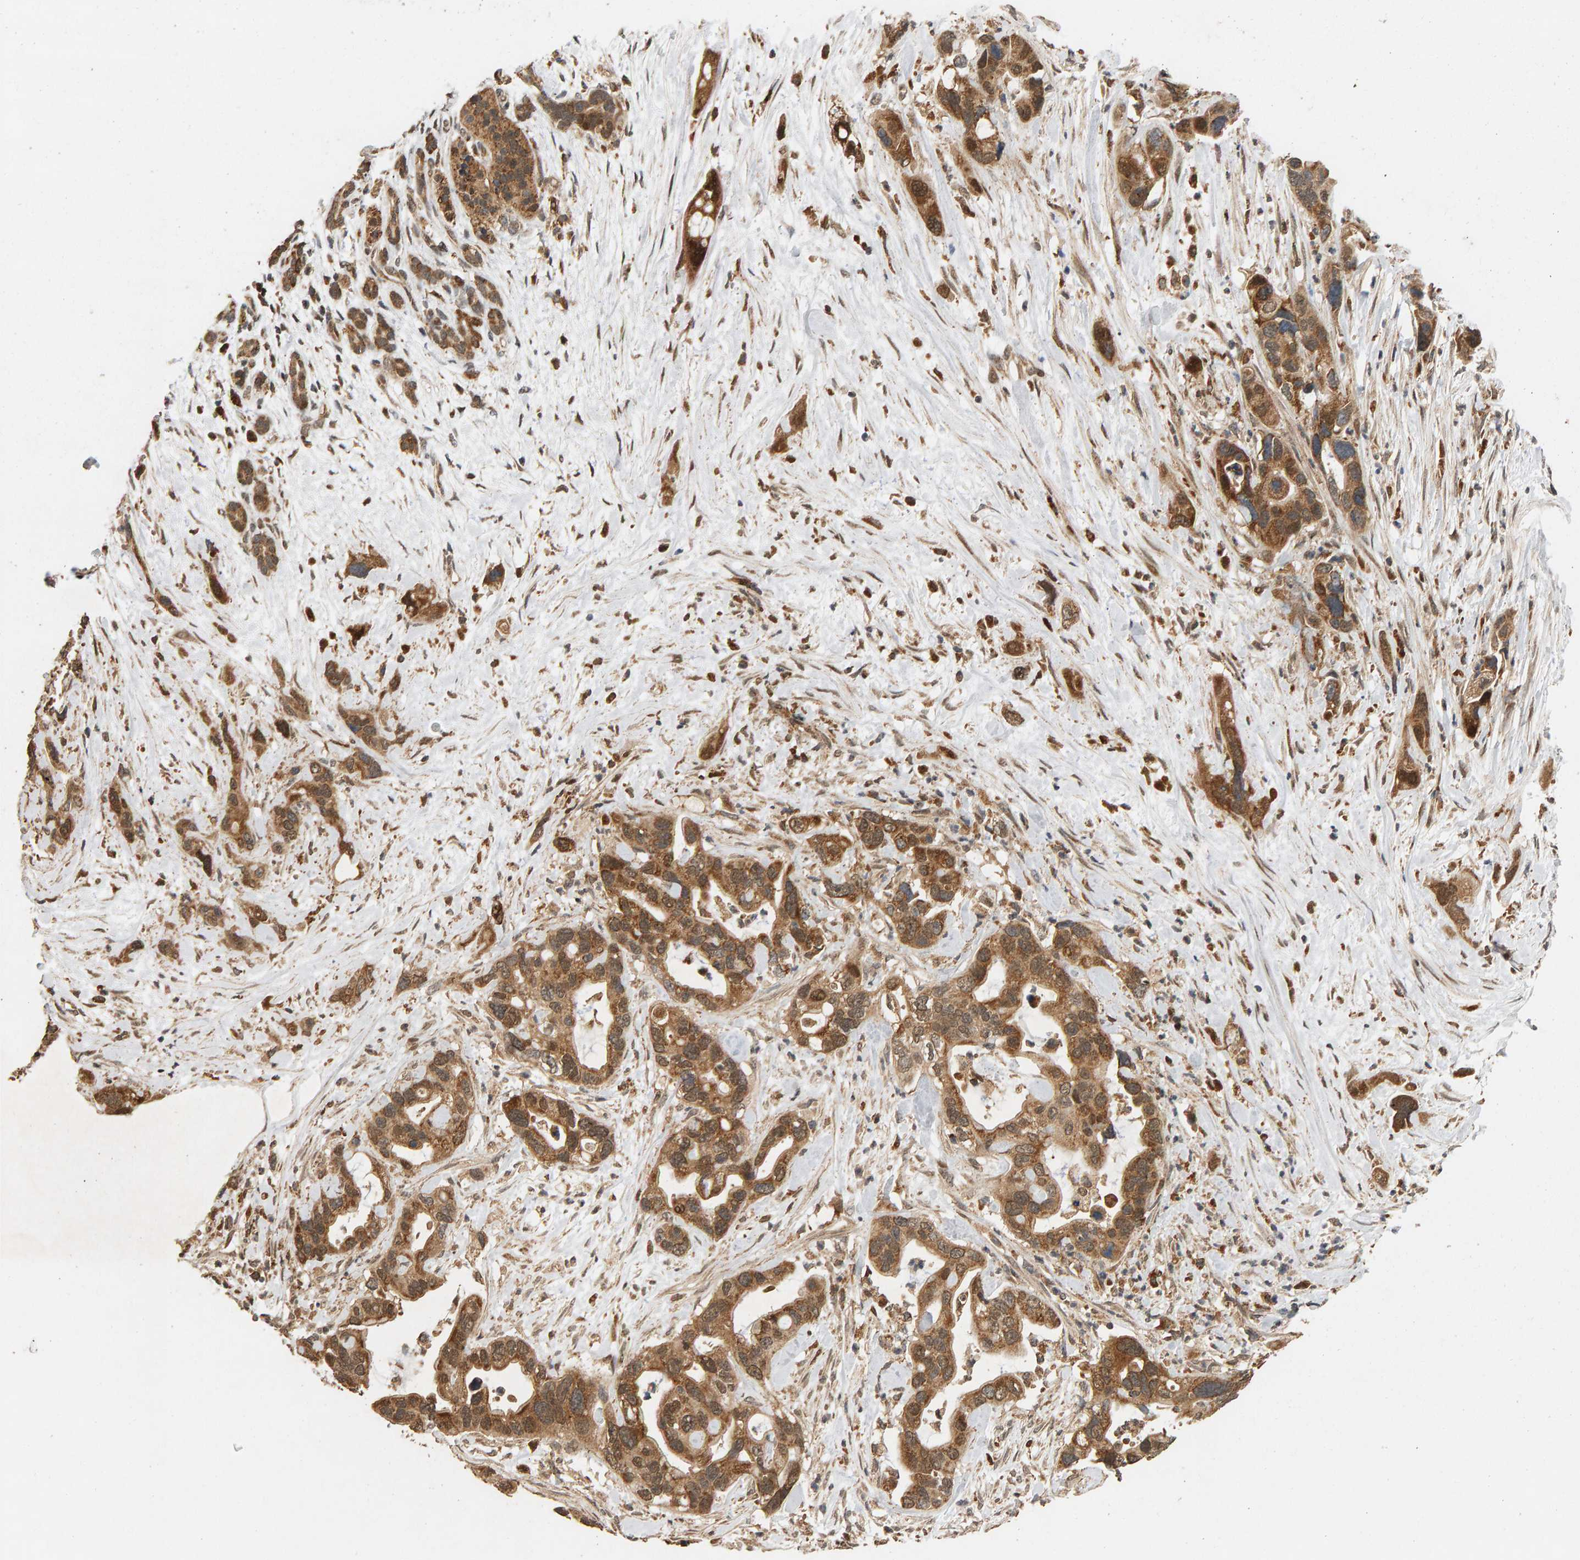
{"staining": {"intensity": "moderate", "quantity": ">75%", "location": "cytoplasmic/membranous,nuclear"}, "tissue": "pancreatic cancer", "cell_type": "Tumor cells", "image_type": "cancer", "snomed": [{"axis": "morphology", "description": "Adenocarcinoma, NOS"}, {"axis": "topography", "description": "Pancreas"}], "caption": "Tumor cells exhibit moderate cytoplasmic/membranous and nuclear positivity in about >75% of cells in adenocarcinoma (pancreatic).", "gene": "GSTK1", "patient": {"sex": "female", "age": 70}}